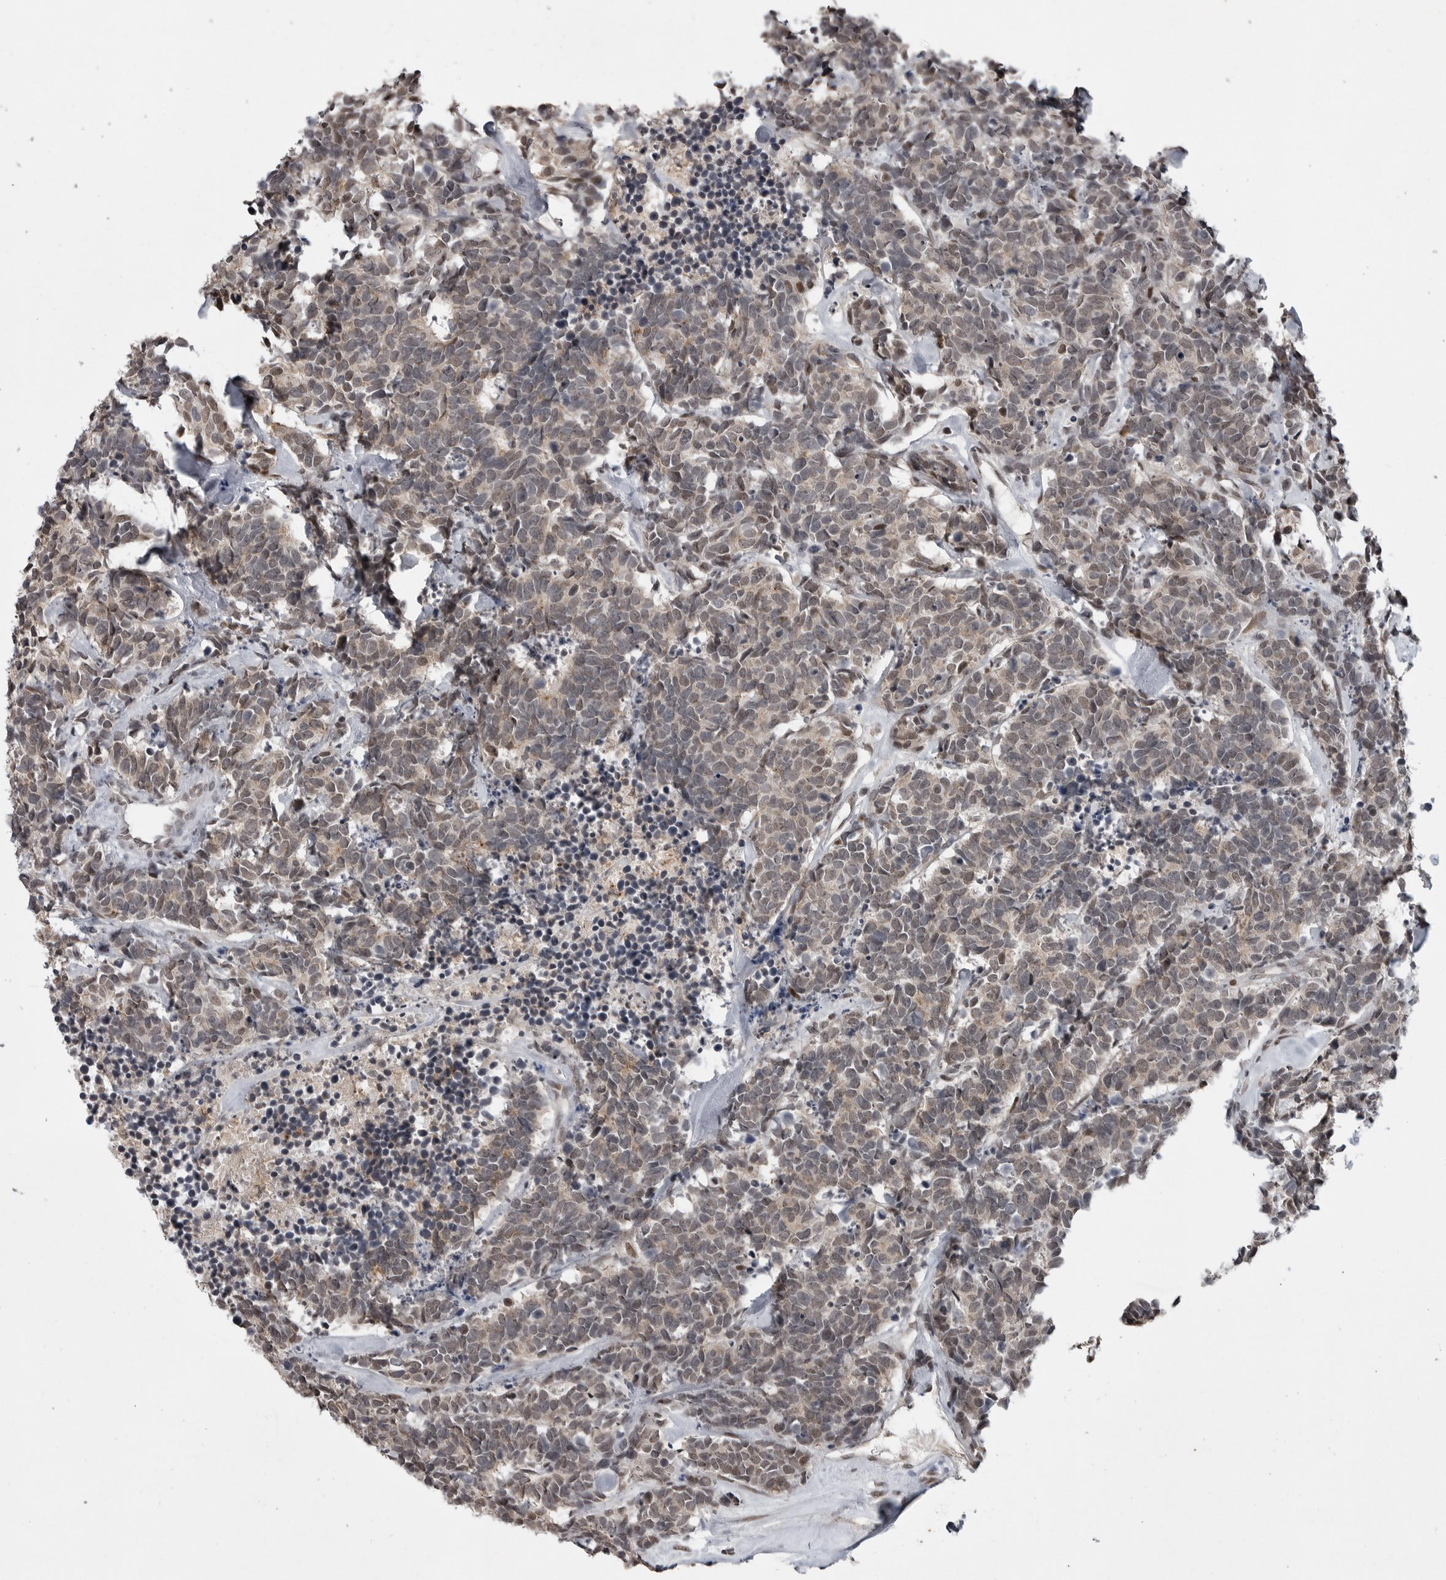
{"staining": {"intensity": "weak", "quantity": "25%-75%", "location": "nuclear"}, "tissue": "carcinoid", "cell_type": "Tumor cells", "image_type": "cancer", "snomed": [{"axis": "morphology", "description": "Carcinoma, NOS"}, {"axis": "morphology", "description": "Carcinoid, malignant, NOS"}, {"axis": "topography", "description": "Urinary bladder"}], "caption": "Carcinoid stained for a protein (brown) exhibits weak nuclear positive positivity in about 25%-75% of tumor cells.", "gene": "C8orf58", "patient": {"sex": "male", "age": 57}}